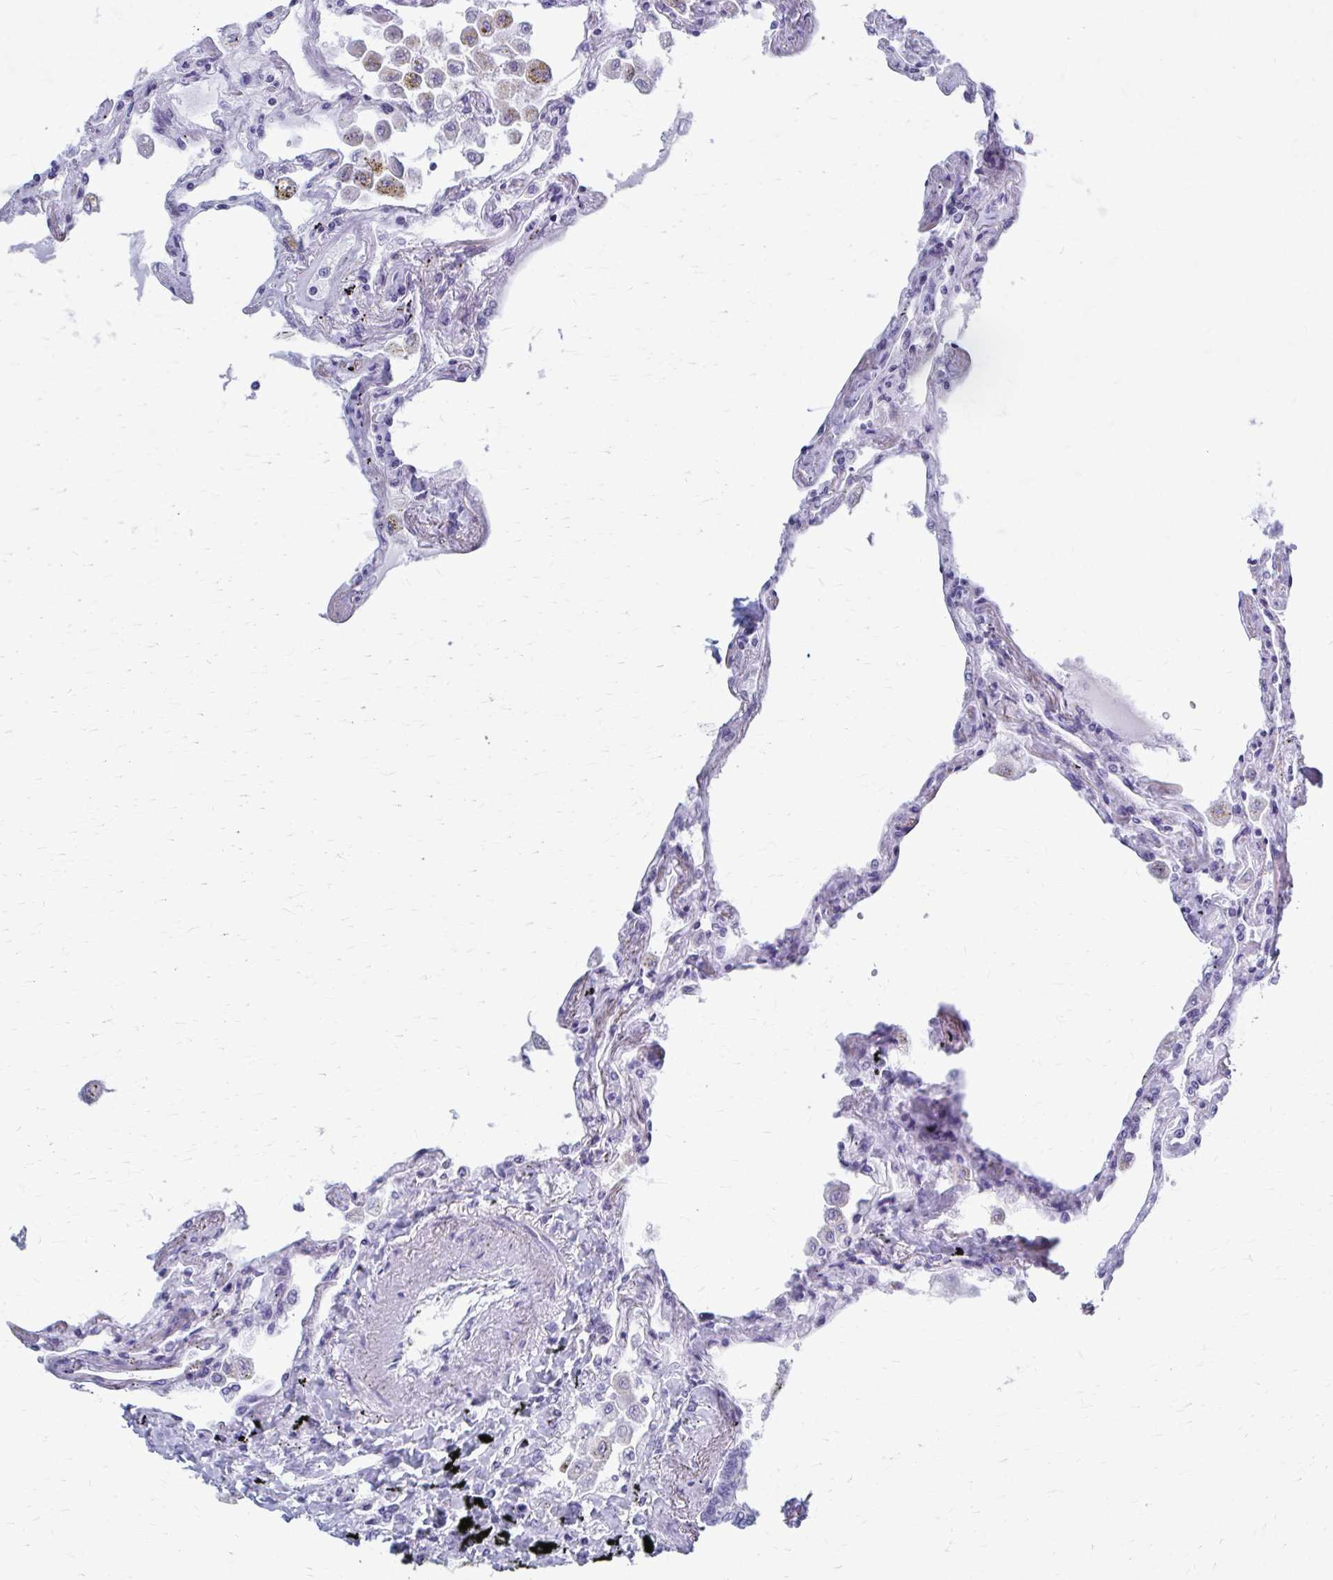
{"staining": {"intensity": "negative", "quantity": "none", "location": "none"}, "tissue": "lung", "cell_type": "Alveolar cells", "image_type": "normal", "snomed": [{"axis": "morphology", "description": "Normal tissue, NOS"}, {"axis": "morphology", "description": "Adenocarcinoma, NOS"}, {"axis": "topography", "description": "Cartilage tissue"}, {"axis": "topography", "description": "Lung"}], "caption": "Immunohistochemistry (IHC) of benign human lung displays no expression in alveolar cells. The staining is performed using DAB brown chromogen with nuclei counter-stained in using hematoxylin.", "gene": "CELF5", "patient": {"sex": "female", "age": 67}}